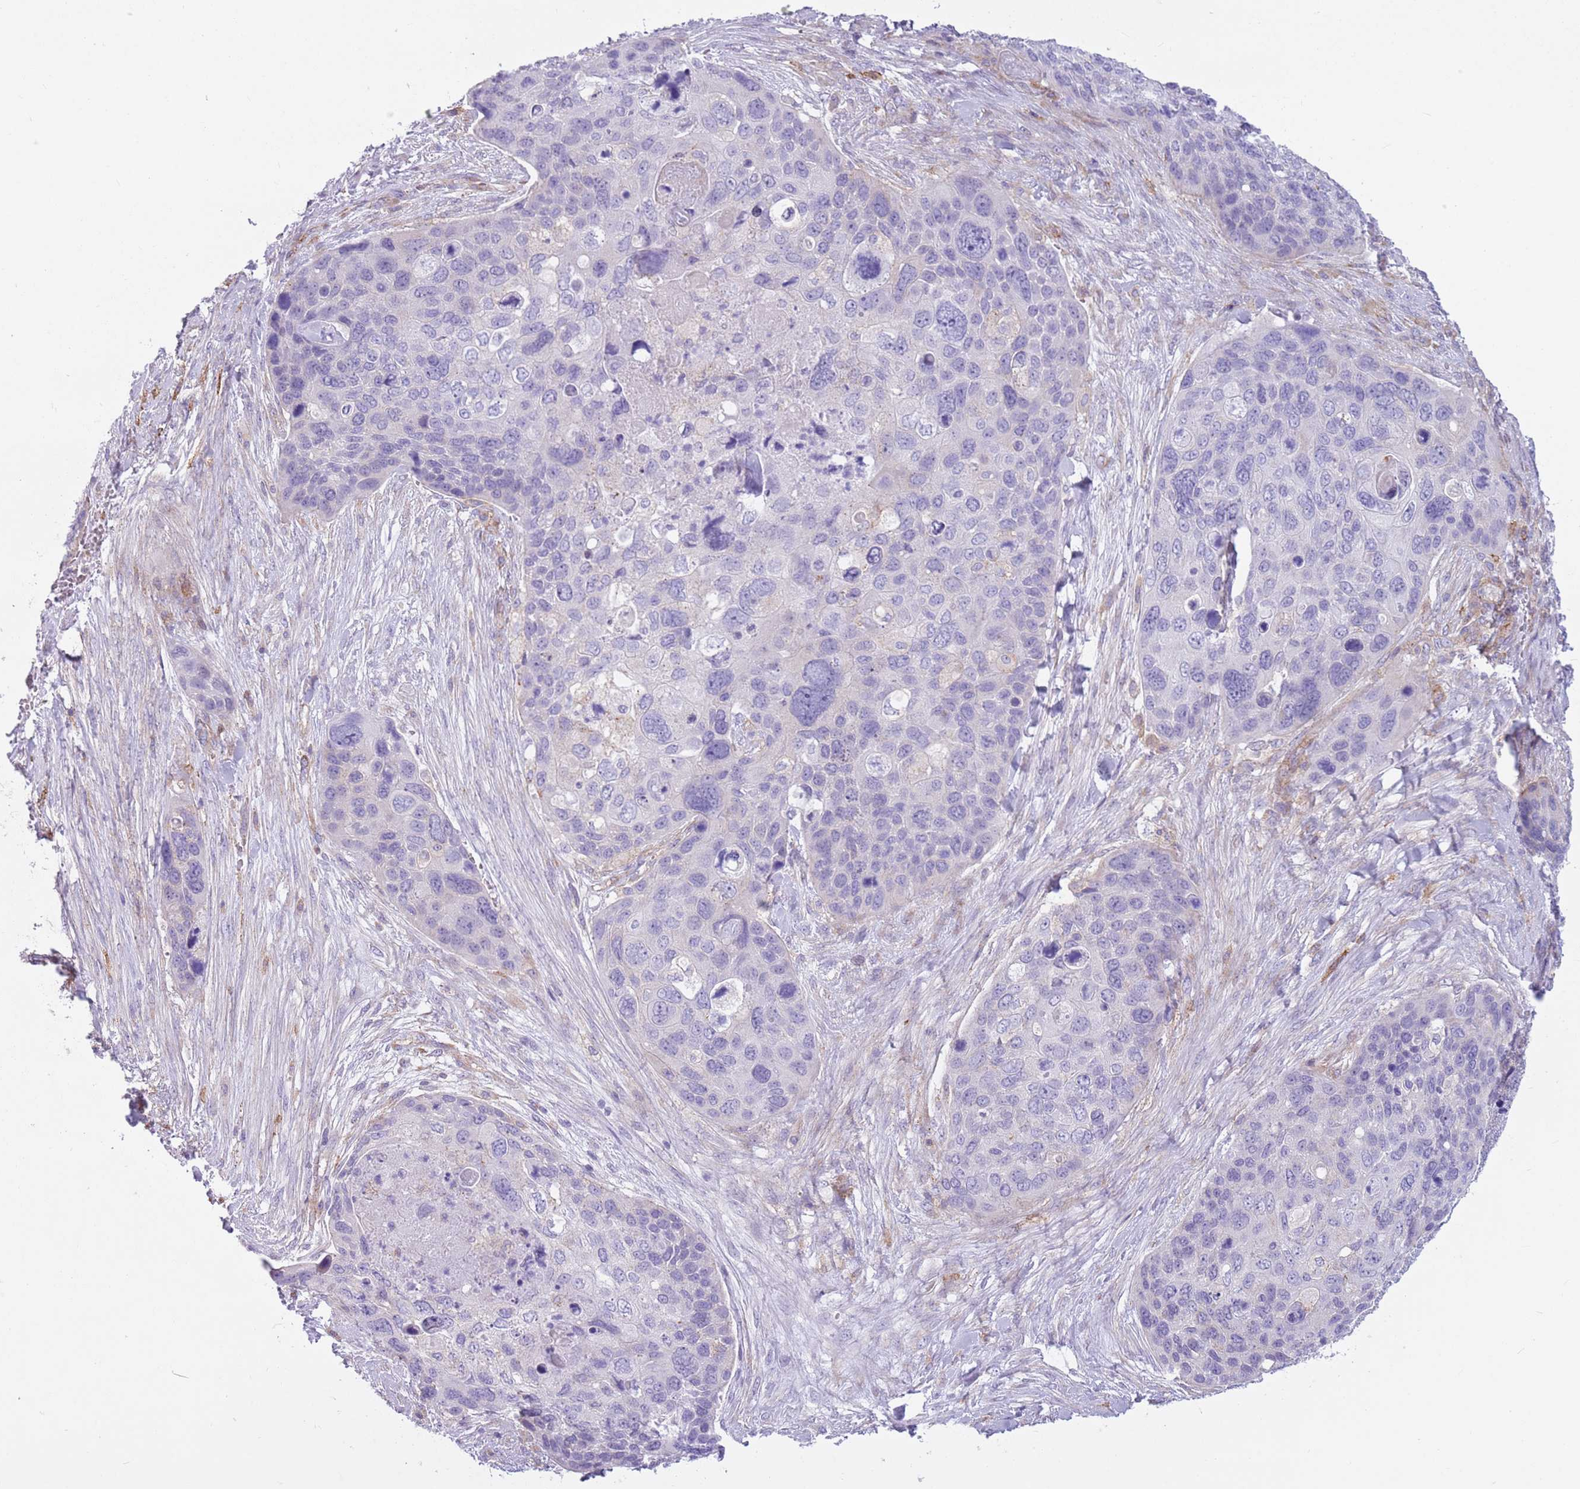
{"staining": {"intensity": "negative", "quantity": "none", "location": "none"}, "tissue": "skin cancer", "cell_type": "Tumor cells", "image_type": "cancer", "snomed": [{"axis": "morphology", "description": "Basal cell carcinoma"}, {"axis": "topography", "description": "Skin"}], "caption": "The histopathology image exhibits no significant expression in tumor cells of basal cell carcinoma (skin).", "gene": "SNX6", "patient": {"sex": "female", "age": 74}}